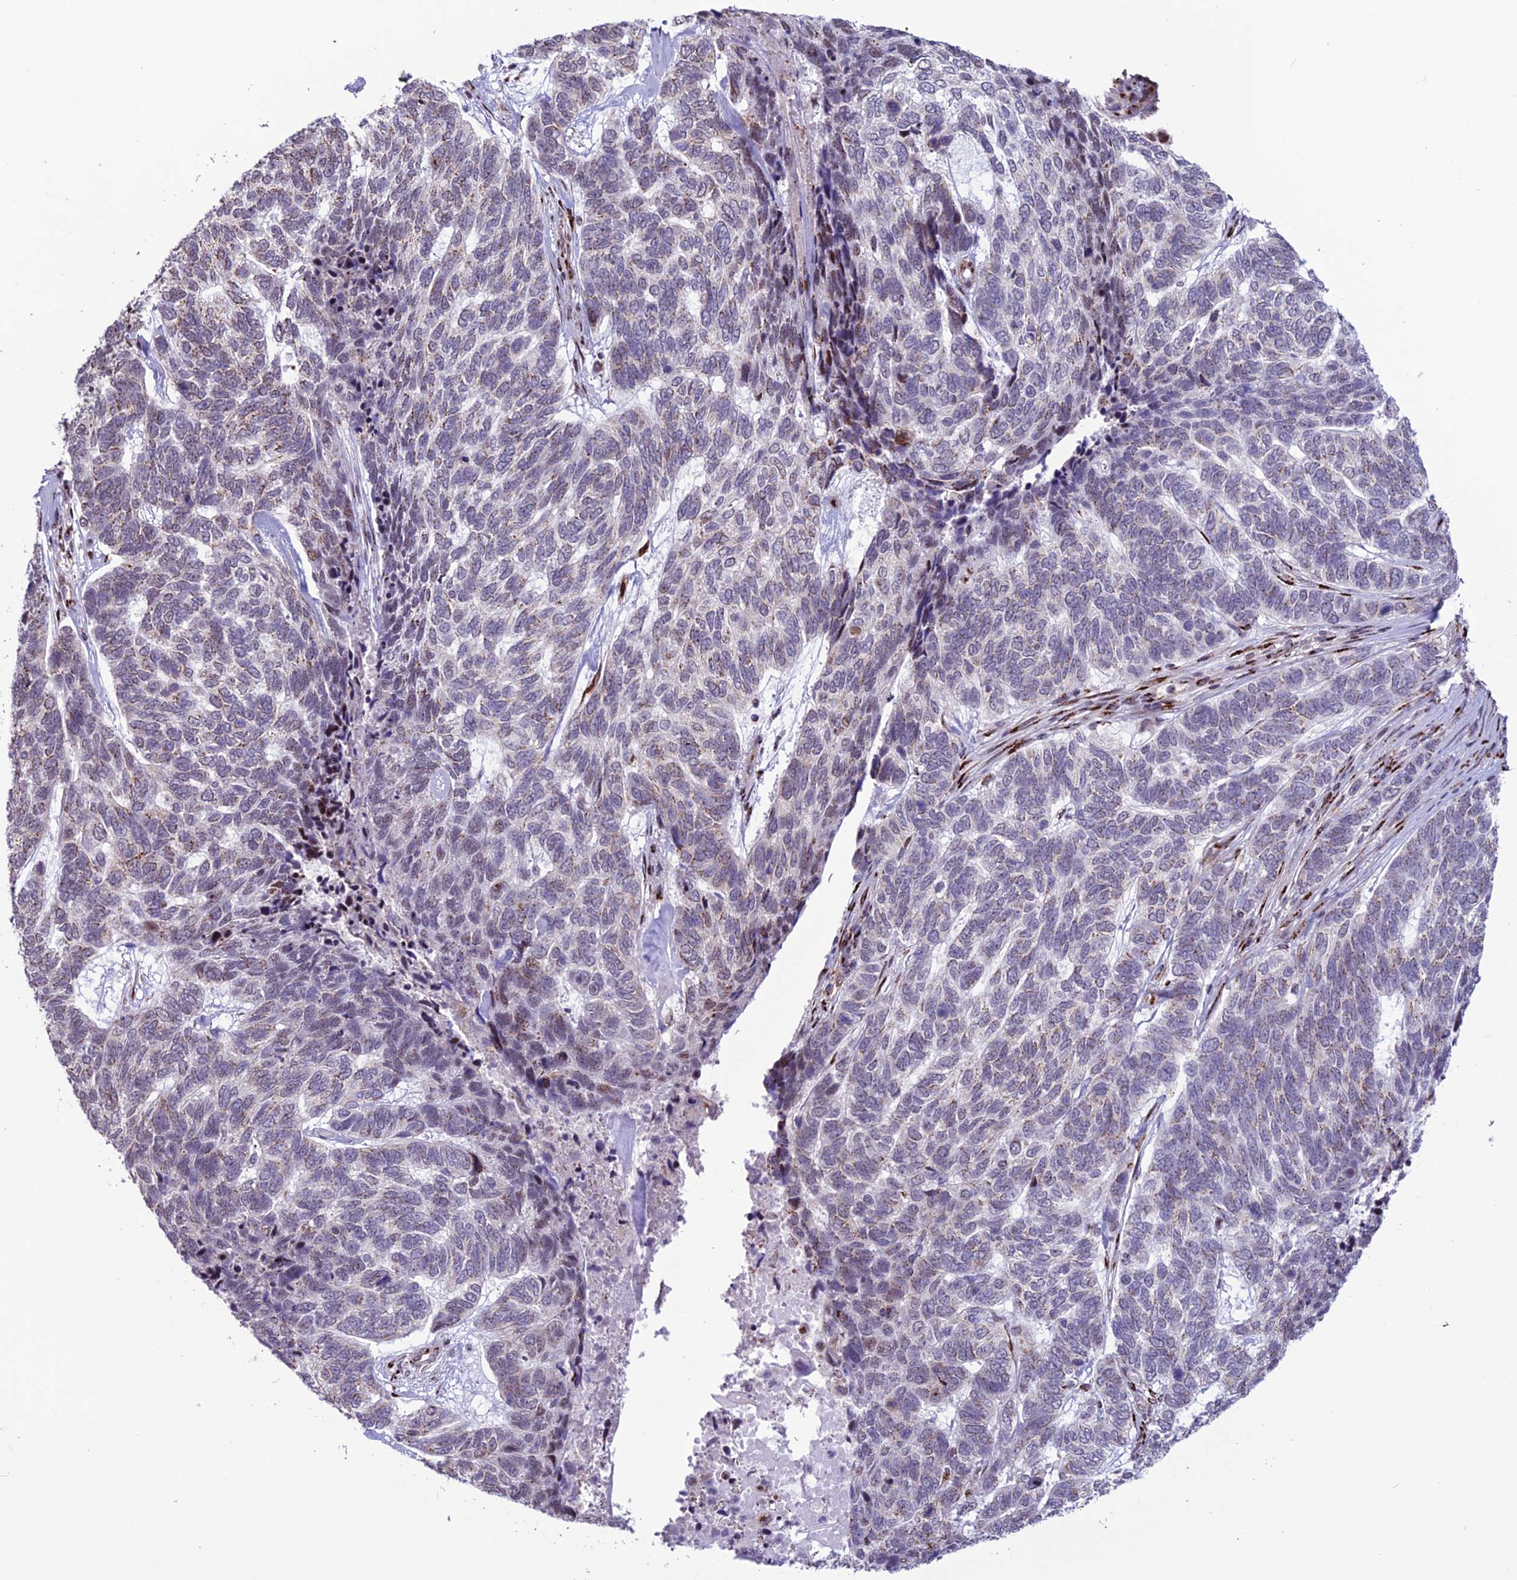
{"staining": {"intensity": "moderate", "quantity": "<25%", "location": "cytoplasmic/membranous"}, "tissue": "skin cancer", "cell_type": "Tumor cells", "image_type": "cancer", "snomed": [{"axis": "morphology", "description": "Basal cell carcinoma"}, {"axis": "topography", "description": "Skin"}], "caption": "Basal cell carcinoma (skin) stained with a brown dye reveals moderate cytoplasmic/membranous positive staining in about <25% of tumor cells.", "gene": "PLEKHA4", "patient": {"sex": "female", "age": 65}}